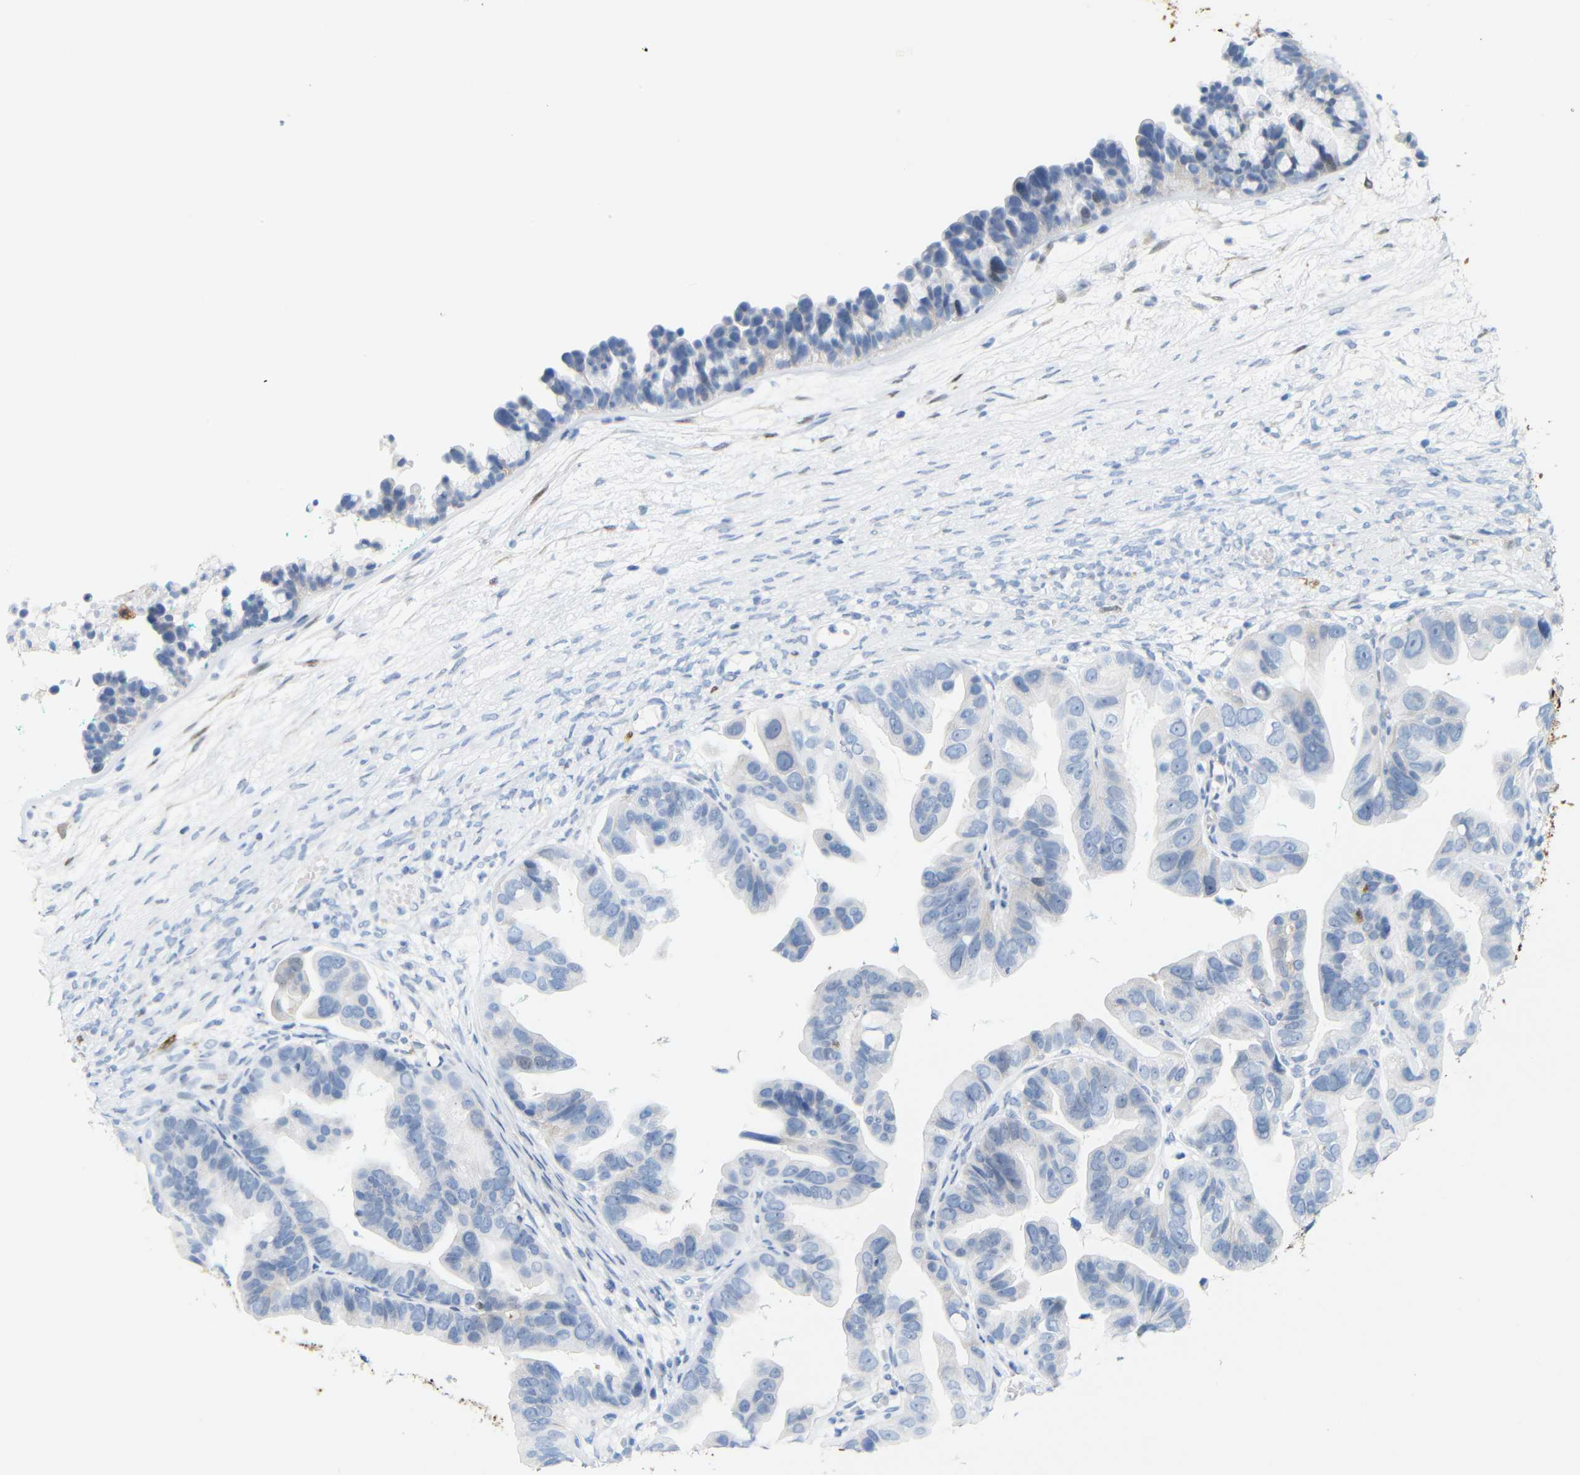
{"staining": {"intensity": "negative", "quantity": "none", "location": "none"}, "tissue": "ovarian cancer", "cell_type": "Tumor cells", "image_type": "cancer", "snomed": [{"axis": "morphology", "description": "Cystadenocarcinoma, serous, NOS"}, {"axis": "topography", "description": "Ovary"}], "caption": "IHC of serous cystadenocarcinoma (ovarian) reveals no staining in tumor cells.", "gene": "MT1A", "patient": {"sex": "female", "age": 56}}